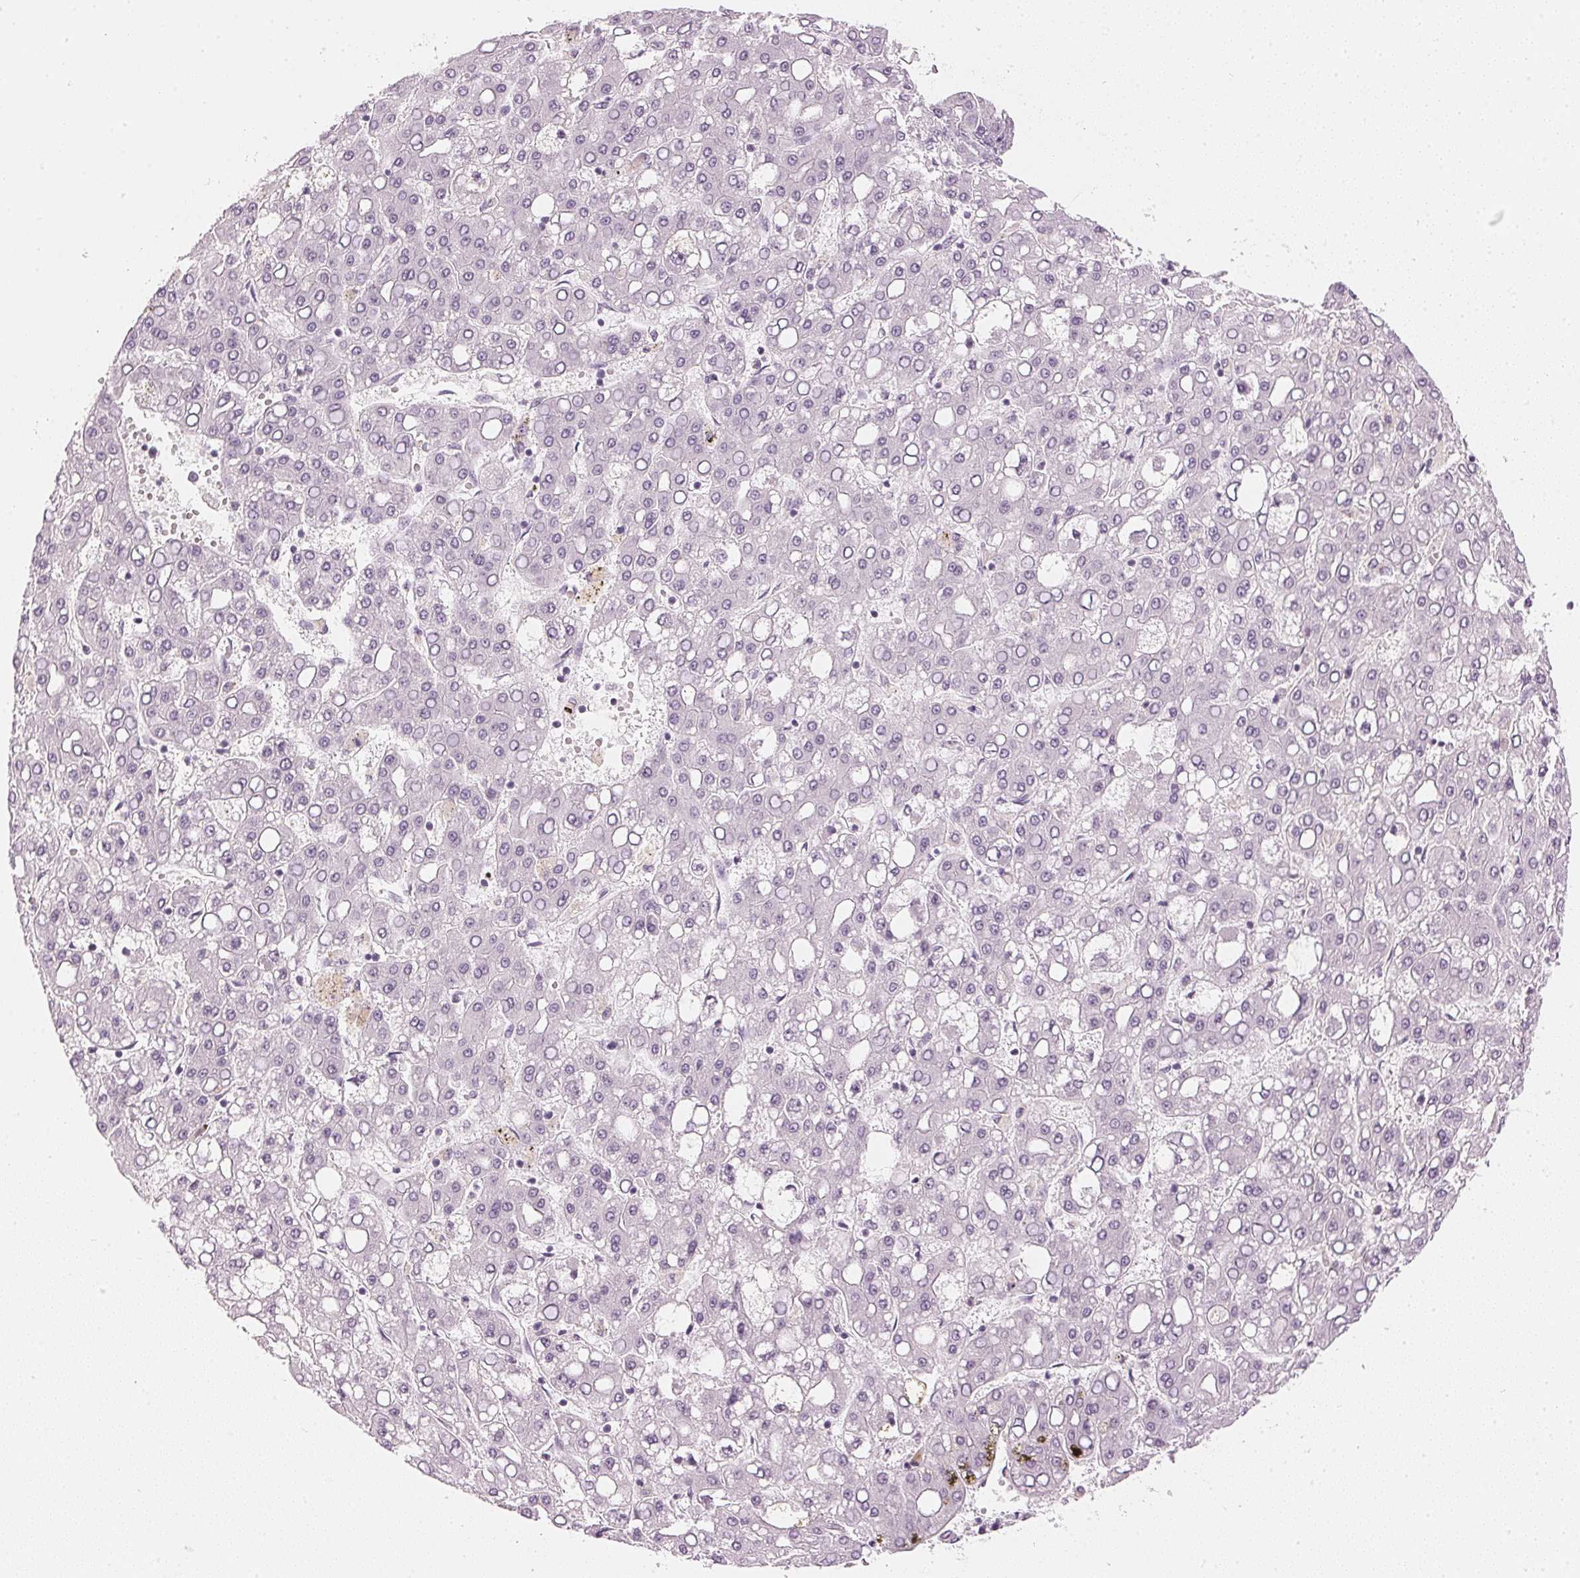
{"staining": {"intensity": "negative", "quantity": "none", "location": "none"}, "tissue": "liver cancer", "cell_type": "Tumor cells", "image_type": "cancer", "snomed": [{"axis": "morphology", "description": "Carcinoma, Hepatocellular, NOS"}, {"axis": "topography", "description": "Liver"}], "caption": "Micrograph shows no protein positivity in tumor cells of liver cancer (hepatocellular carcinoma) tissue.", "gene": "APLP1", "patient": {"sex": "male", "age": 65}}